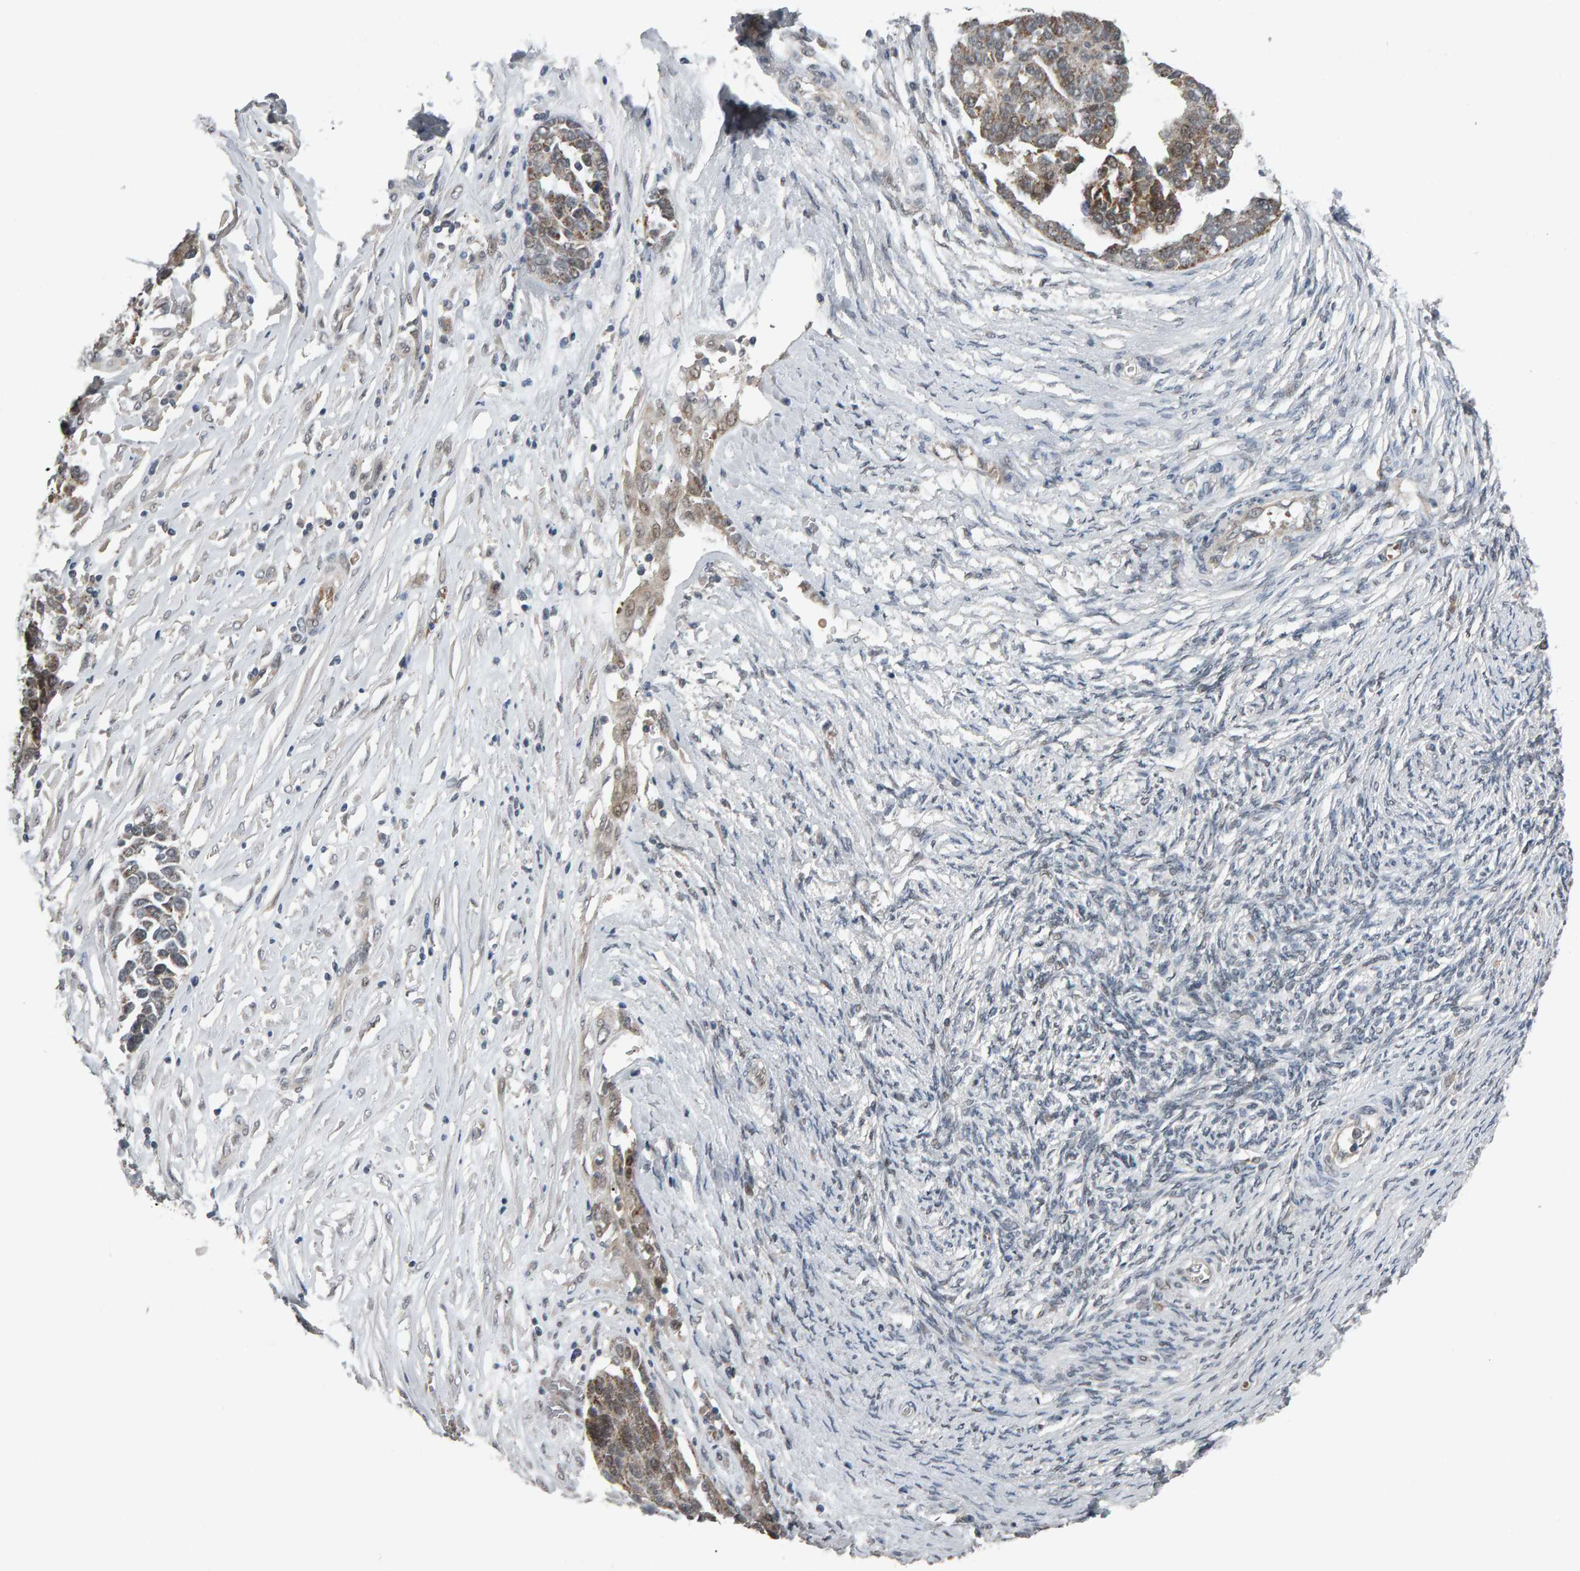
{"staining": {"intensity": "weak", "quantity": ">75%", "location": "cytoplasmic/membranous"}, "tissue": "ovarian cancer", "cell_type": "Tumor cells", "image_type": "cancer", "snomed": [{"axis": "morphology", "description": "Cystadenocarcinoma, serous, NOS"}, {"axis": "topography", "description": "Ovary"}], "caption": "Immunohistochemistry (DAB) staining of ovarian serous cystadenocarcinoma demonstrates weak cytoplasmic/membranous protein expression in approximately >75% of tumor cells.", "gene": "COASY", "patient": {"sex": "female", "age": 44}}